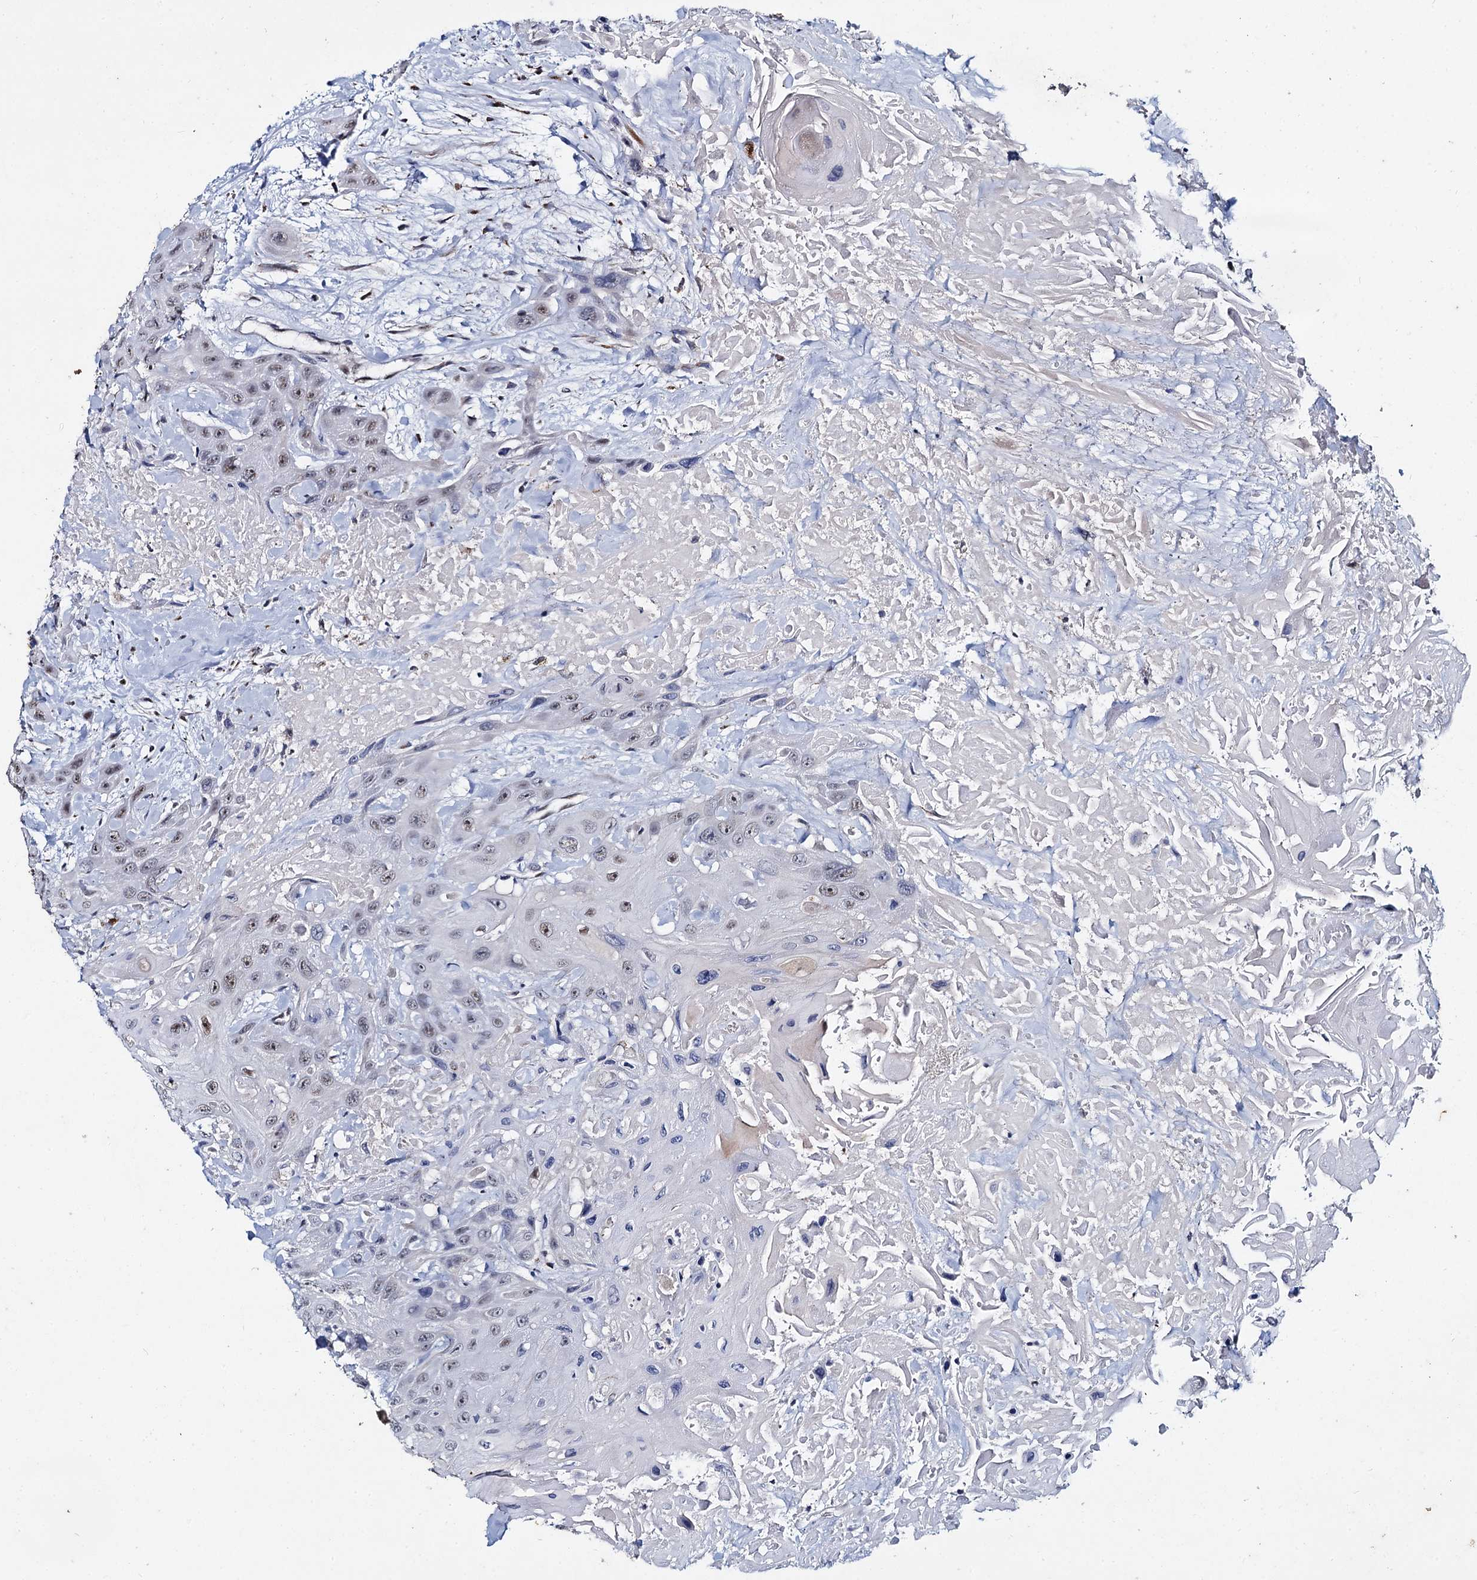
{"staining": {"intensity": "moderate", "quantity": "<25%", "location": "nuclear"}, "tissue": "head and neck cancer", "cell_type": "Tumor cells", "image_type": "cancer", "snomed": [{"axis": "morphology", "description": "Squamous cell carcinoma, NOS"}, {"axis": "topography", "description": "Head-Neck"}], "caption": "Immunohistochemistry (IHC) of human head and neck cancer (squamous cell carcinoma) displays low levels of moderate nuclear expression in approximately <25% of tumor cells.", "gene": "RPUSD4", "patient": {"sex": "male", "age": 81}}